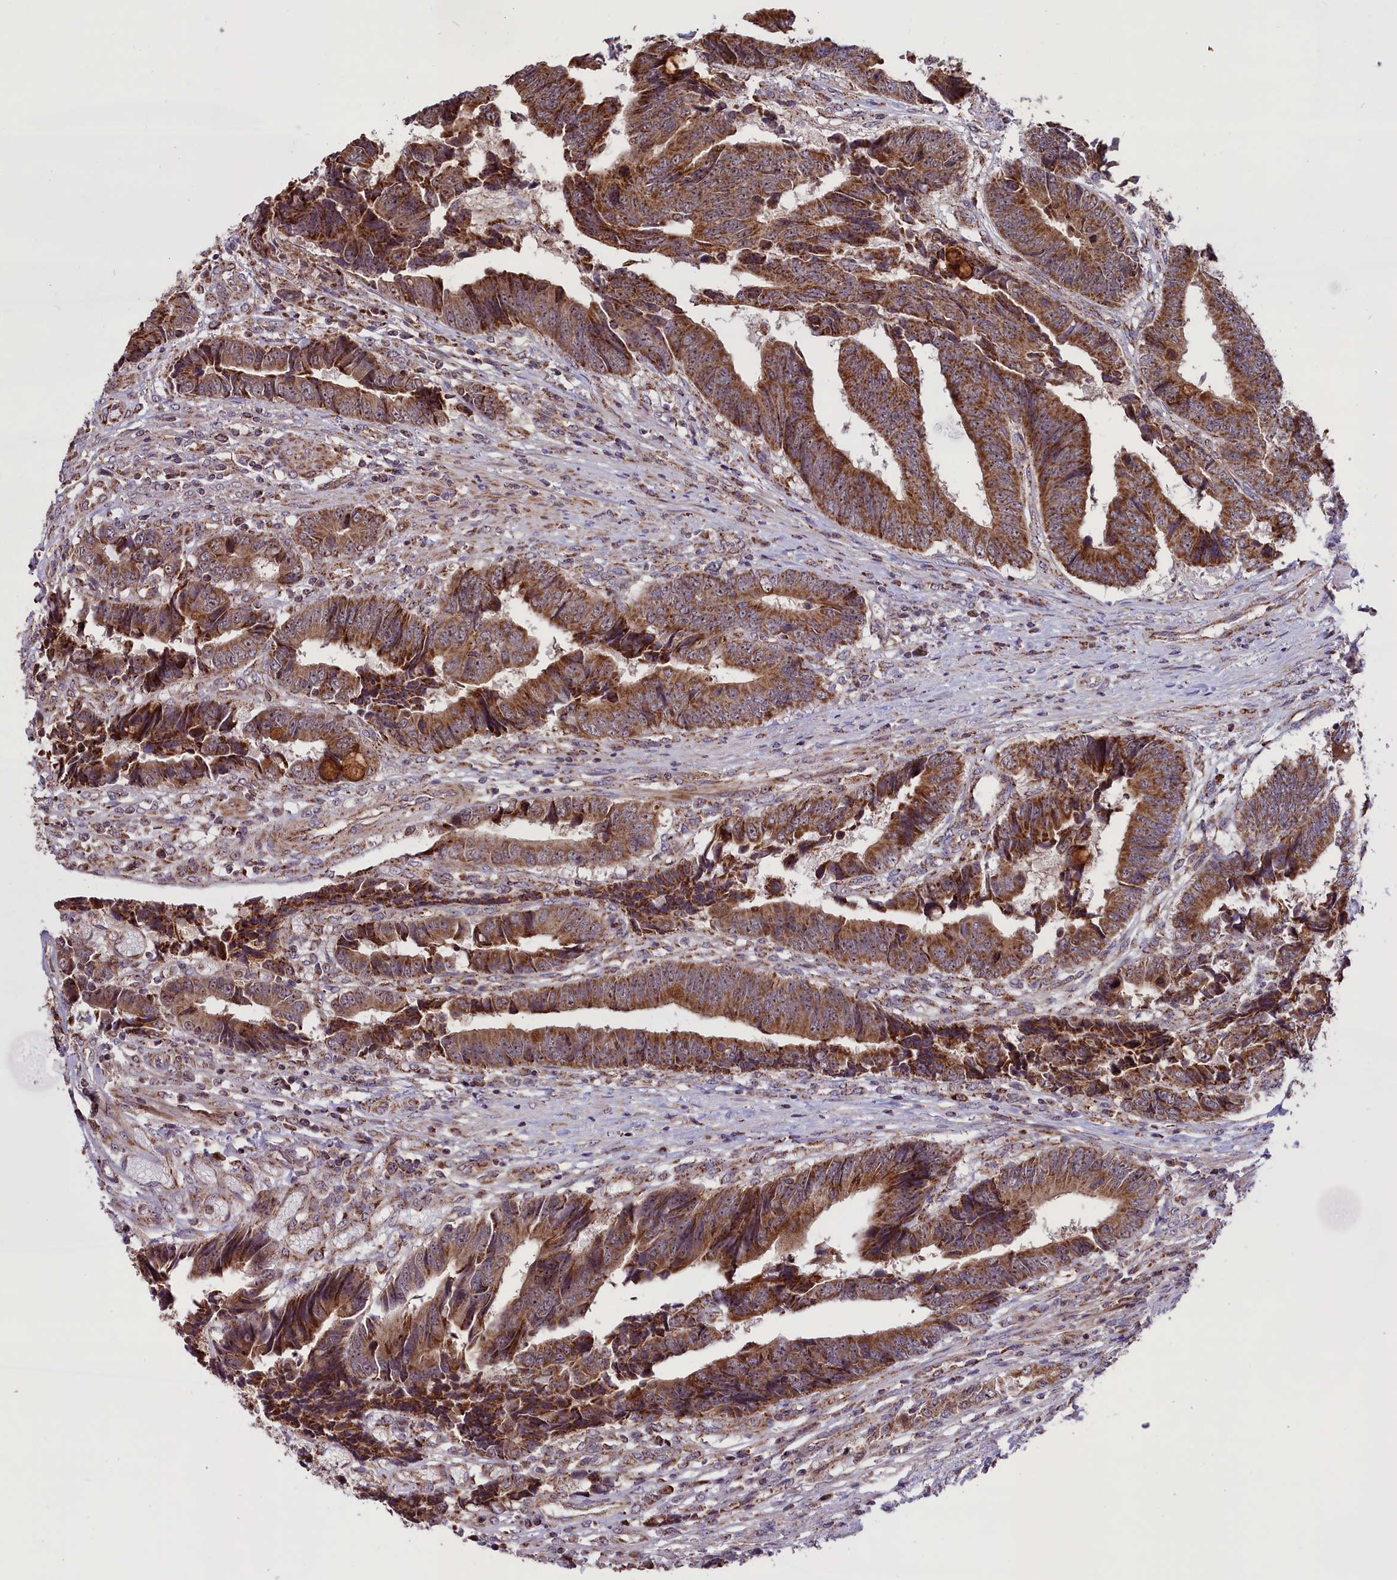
{"staining": {"intensity": "strong", "quantity": ">75%", "location": "cytoplasmic/membranous"}, "tissue": "colorectal cancer", "cell_type": "Tumor cells", "image_type": "cancer", "snomed": [{"axis": "morphology", "description": "Adenocarcinoma, NOS"}, {"axis": "topography", "description": "Rectum"}], "caption": "Colorectal cancer tissue reveals strong cytoplasmic/membranous positivity in approximately >75% of tumor cells", "gene": "GLRX5", "patient": {"sex": "male", "age": 84}}